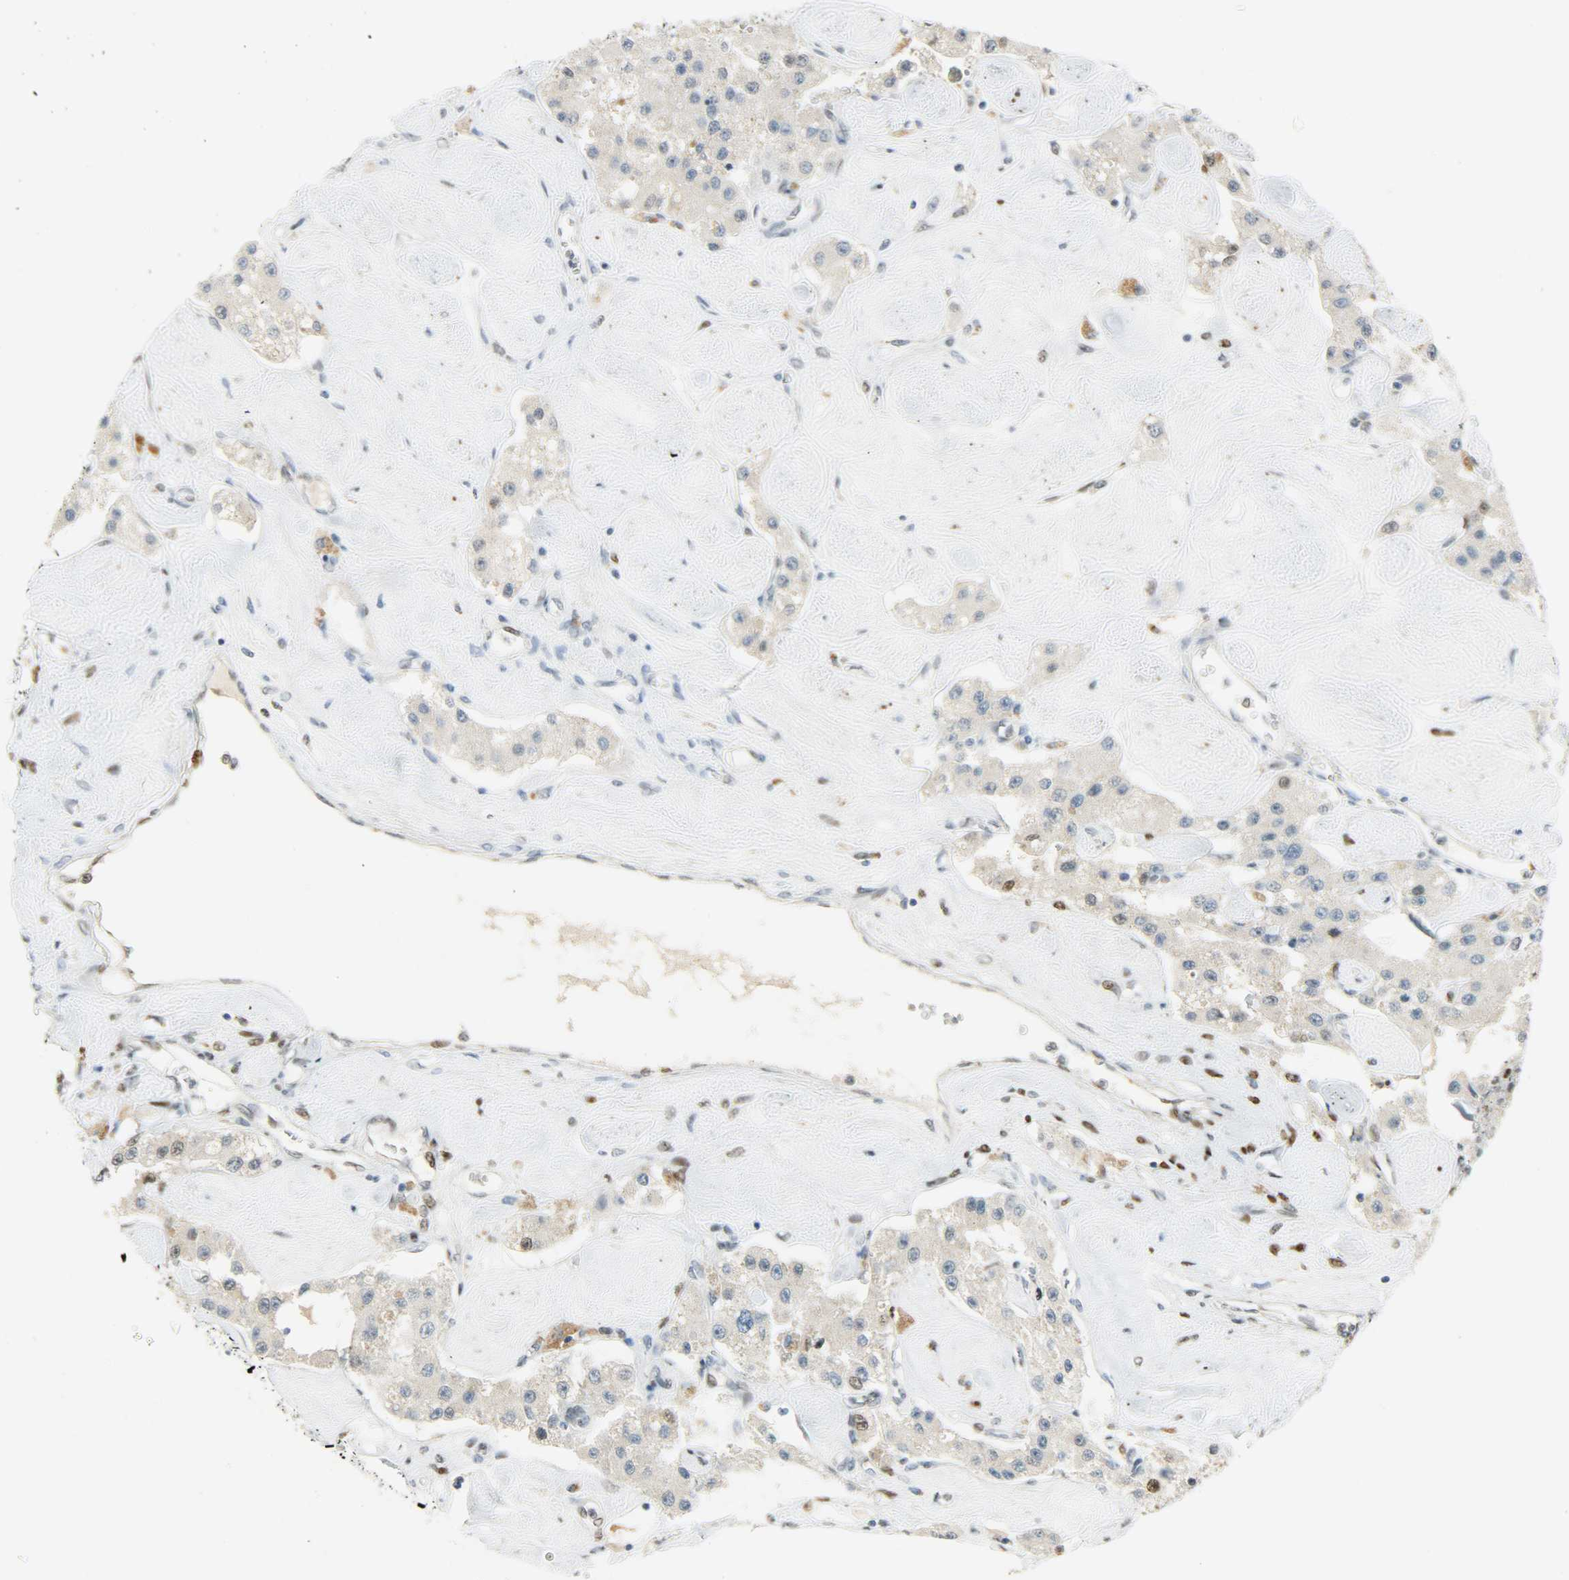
{"staining": {"intensity": "weak", "quantity": "<25%", "location": "nuclear"}, "tissue": "carcinoid", "cell_type": "Tumor cells", "image_type": "cancer", "snomed": [{"axis": "morphology", "description": "Carcinoid, malignant, NOS"}, {"axis": "topography", "description": "Pancreas"}], "caption": "Immunohistochemistry of human malignant carcinoid reveals no expression in tumor cells. (Stains: DAB immunohistochemistry with hematoxylin counter stain, Microscopy: brightfield microscopy at high magnification).", "gene": "JUNB", "patient": {"sex": "male", "age": 41}}